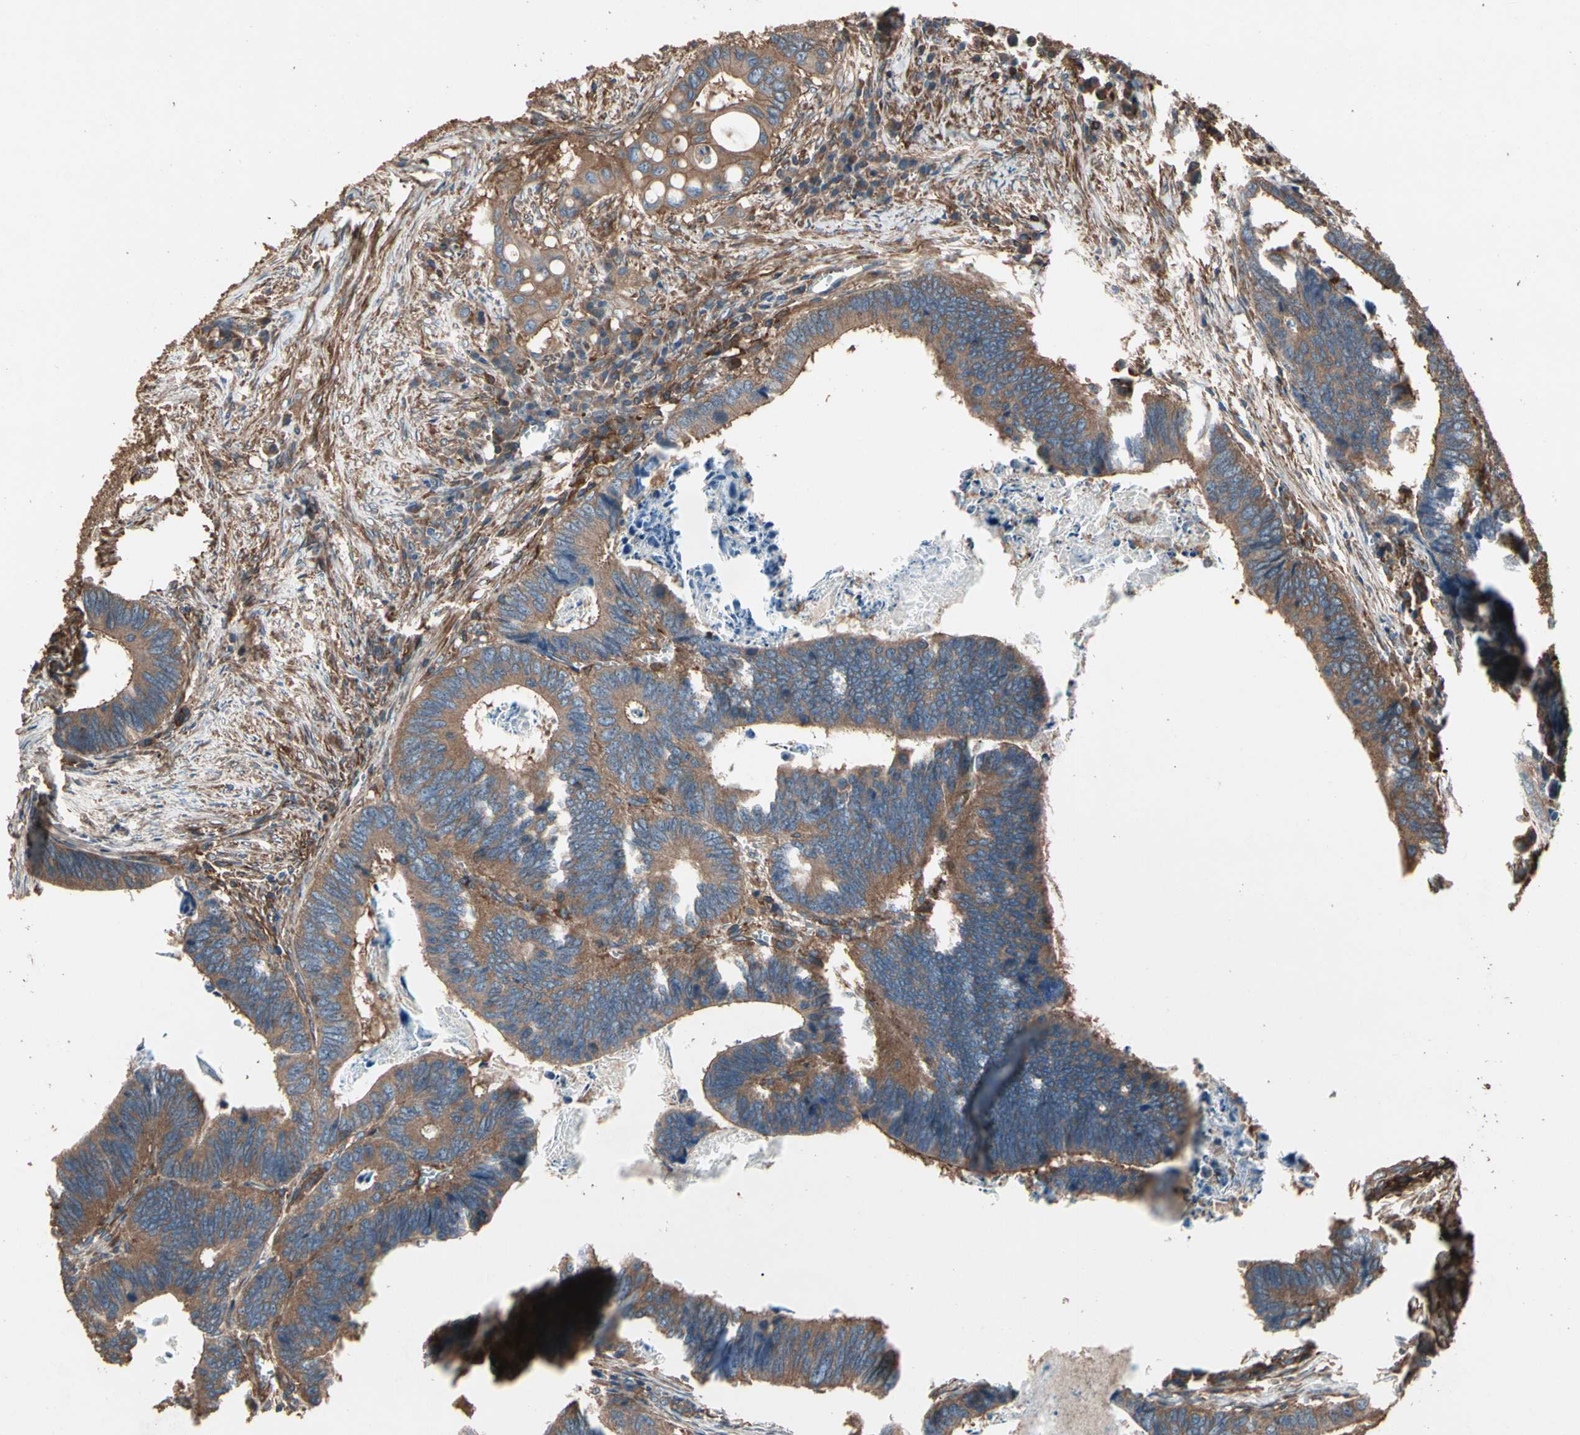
{"staining": {"intensity": "moderate", "quantity": ">75%", "location": "cytoplasmic/membranous"}, "tissue": "colorectal cancer", "cell_type": "Tumor cells", "image_type": "cancer", "snomed": [{"axis": "morphology", "description": "Adenocarcinoma, NOS"}, {"axis": "topography", "description": "Colon"}], "caption": "This is a photomicrograph of immunohistochemistry (IHC) staining of colorectal cancer, which shows moderate expression in the cytoplasmic/membranous of tumor cells.", "gene": "AGBL2", "patient": {"sex": "male", "age": 72}}